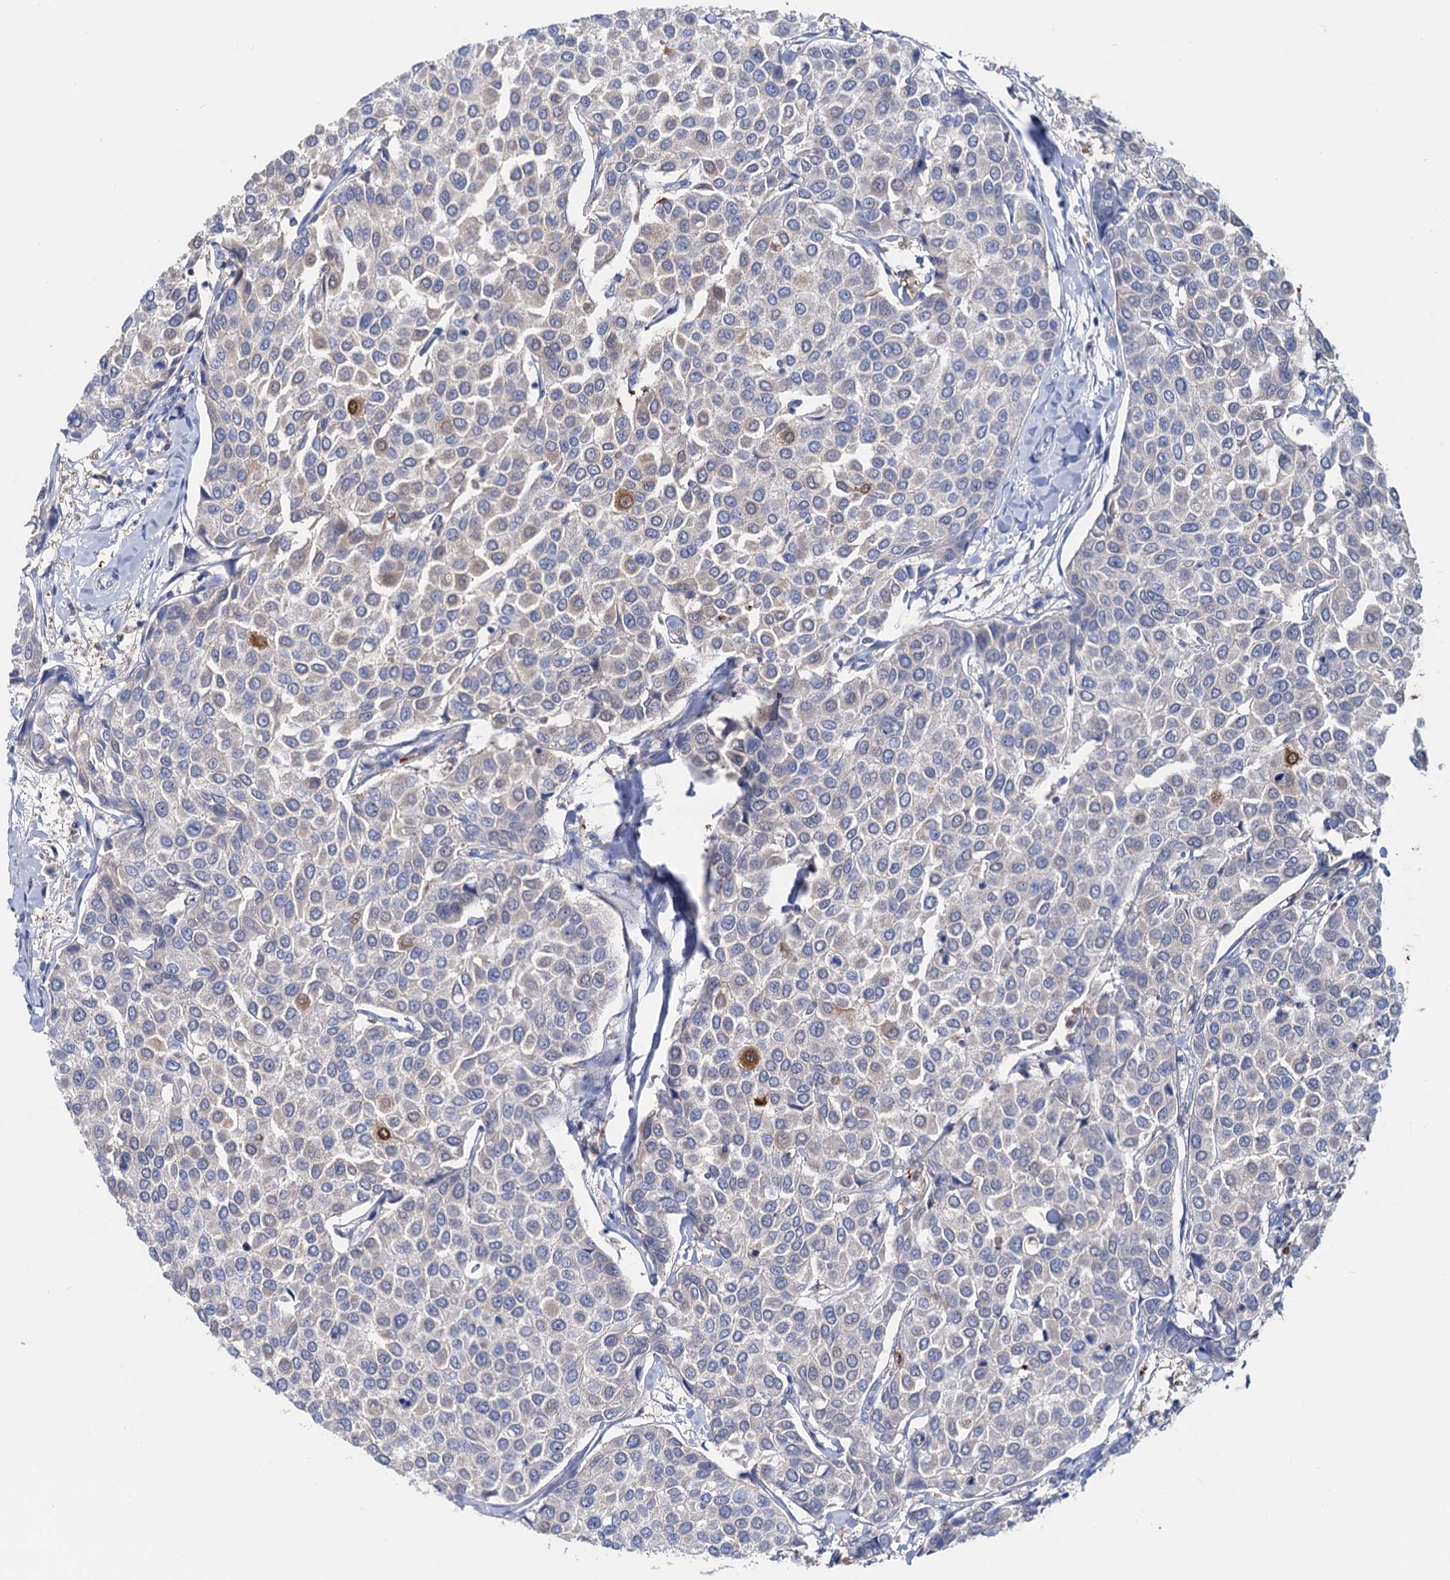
{"staining": {"intensity": "moderate", "quantity": "<25%", "location": "cytoplasmic/membranous,nuclear"}, "tissue": "breast cancer", "cell_type": "Tumor cells", "image_type": "cancer", "snomed": [{"axis": "morphology", "description": "Duct carcinoma"}, {"axis": "topography", "description": "Breast"}], "caption": "Breast cancer was stained to show a protein in brown. There is low levels of moderate cytoplasmic/membranous and nuclear positivity in approximately <25% of tumor cells. (Brightfield microscopy of DAB IHC at high magnification).", "gene": "FAH", "patient": {"sex": "female", "age": 55}}